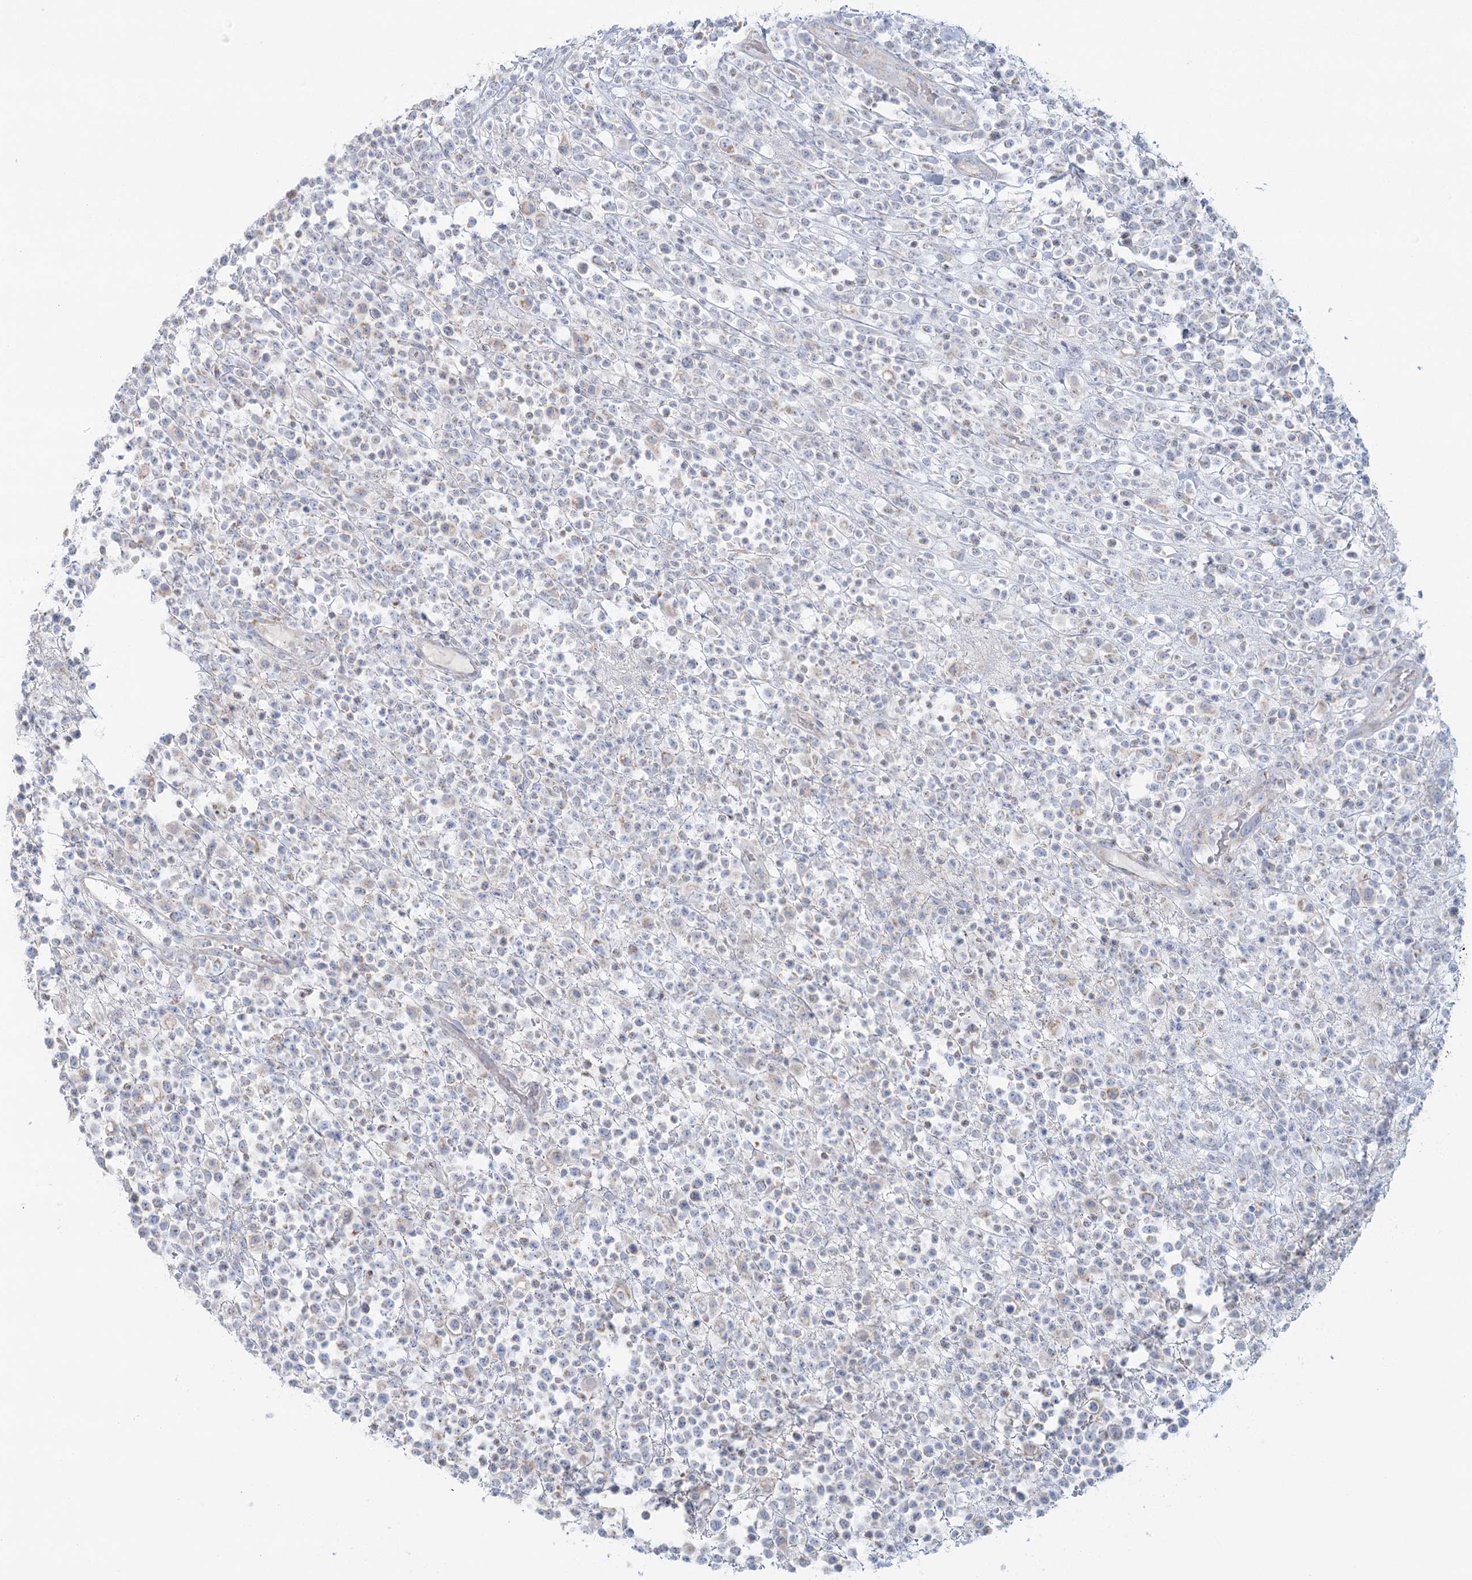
{"staining": {"intensity": "negative", "quantity": "none", "location": "none"}, "tissue": "lymphoma", "cell_type": "Tumor cells", "image_type": "cancer", "snomed": [{"axis": "morphology", "description": "Malignant lymphoma, non-Hodgkin's type, High grade"}, {"axis": "topography", "description": "Colon"}], "caption": "Tumor cells show no significant positivity in malignant lymphoma, non-Hodgkin's type (high-grade).", "gene": "BPHL", "patient": {"sex": "female", "age": 53}}